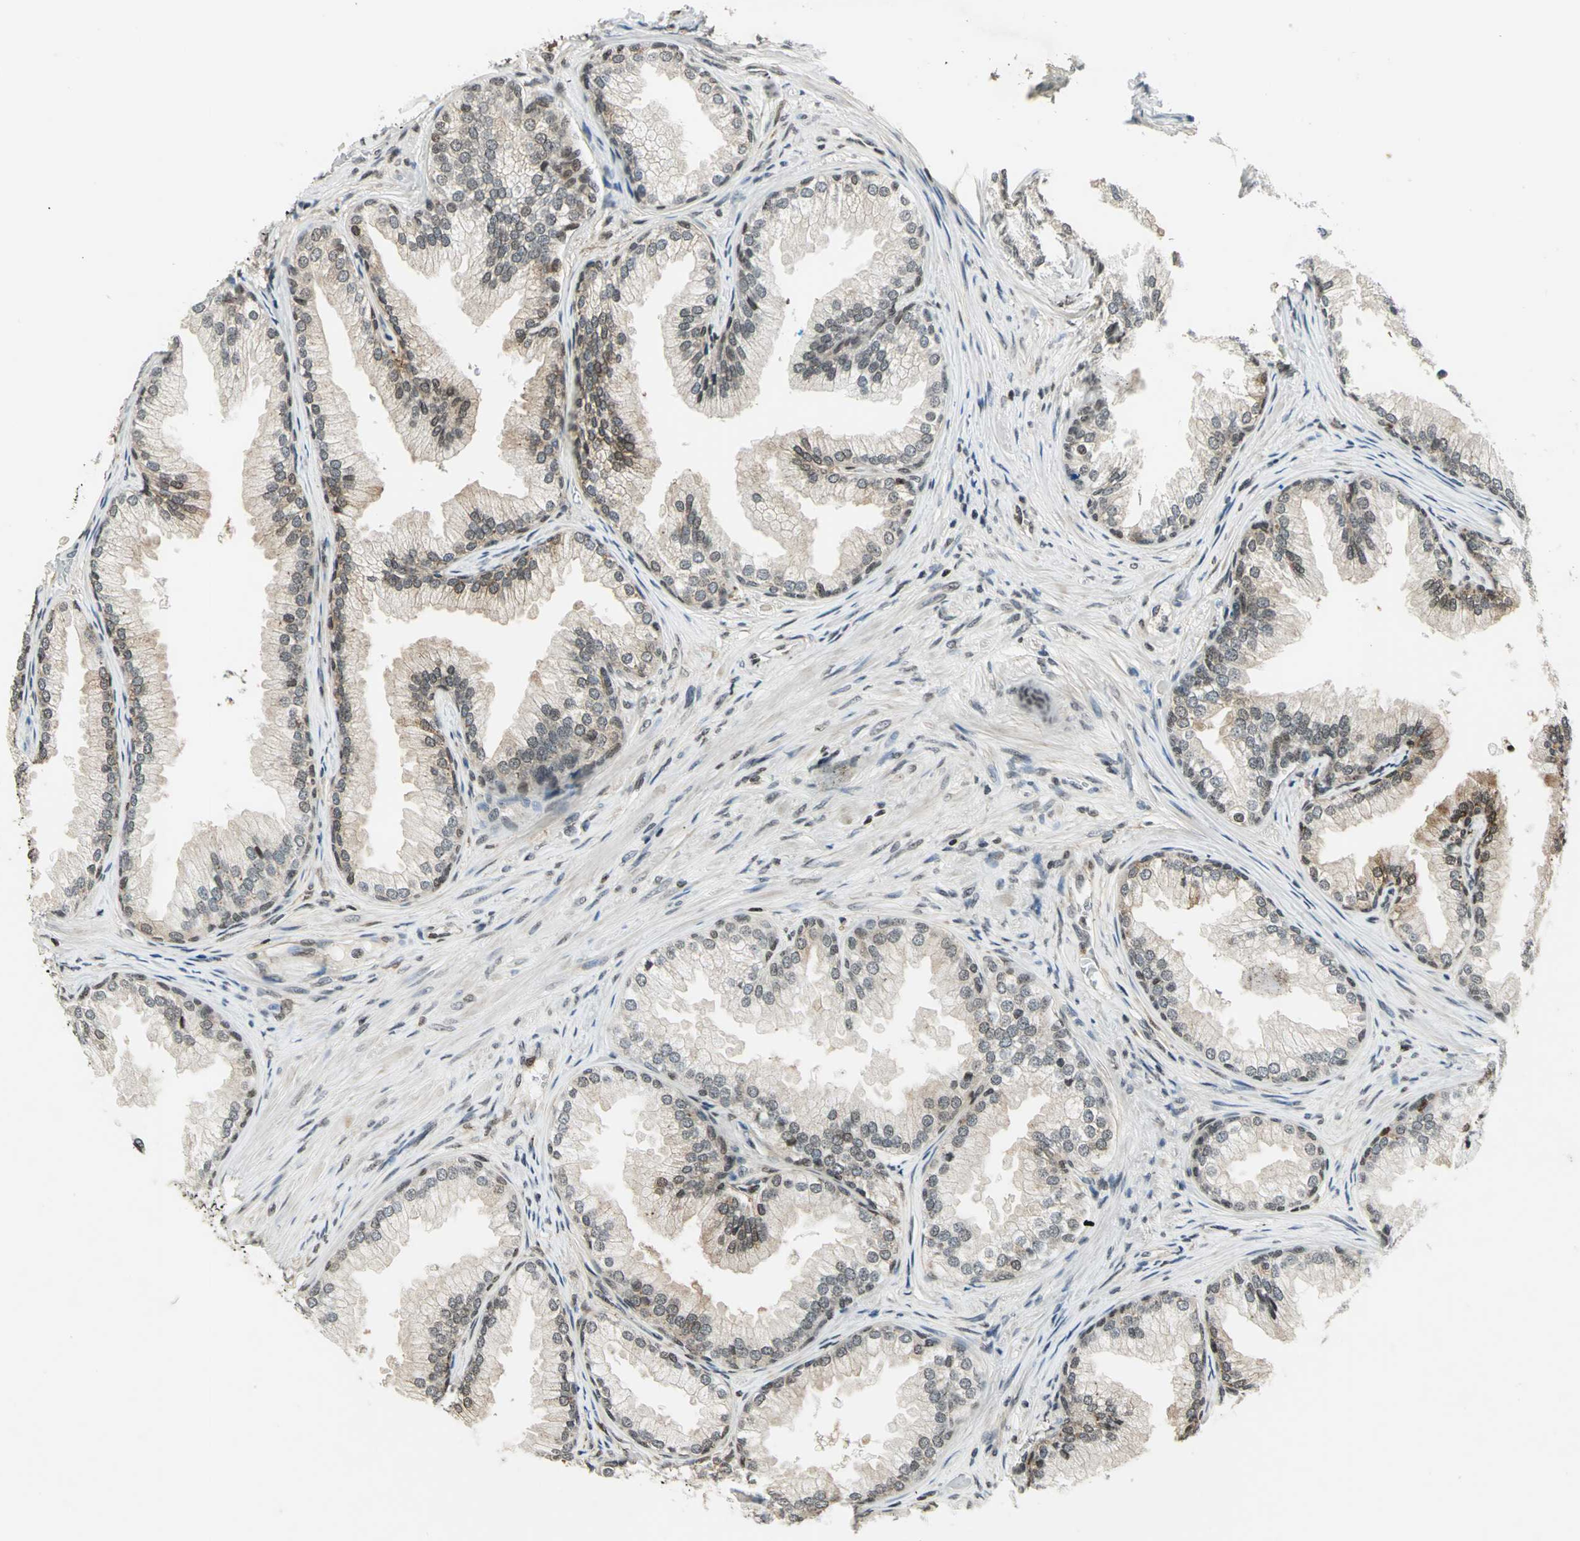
{"staining": {"intensity": "strong", "quantity": "25%-75%", "location": "cytoplasmic/membranous,nuclear"}, "tissue": "prostate", "cell_type": "Glandular cells", "image_type": "normal", "snomed": [{"axis": "morphology", "description": "Normal tissue, NOS"}, {"axis": "topography", "description": "Prostate"}], "caption": "High-power microscopy captured an IHC histopathology image of unremarkable prostate, revealing strong cytoplasmic/membranous,nuclear positivity in approximately 25%-75% of glandular cells. The staining was performed using DAB, with brown indicating positive protein expression. Nuclei are stained blue with hematoxylin.", "gene": "LGALS3", "patient": {"sex": "male", "age": 76}}